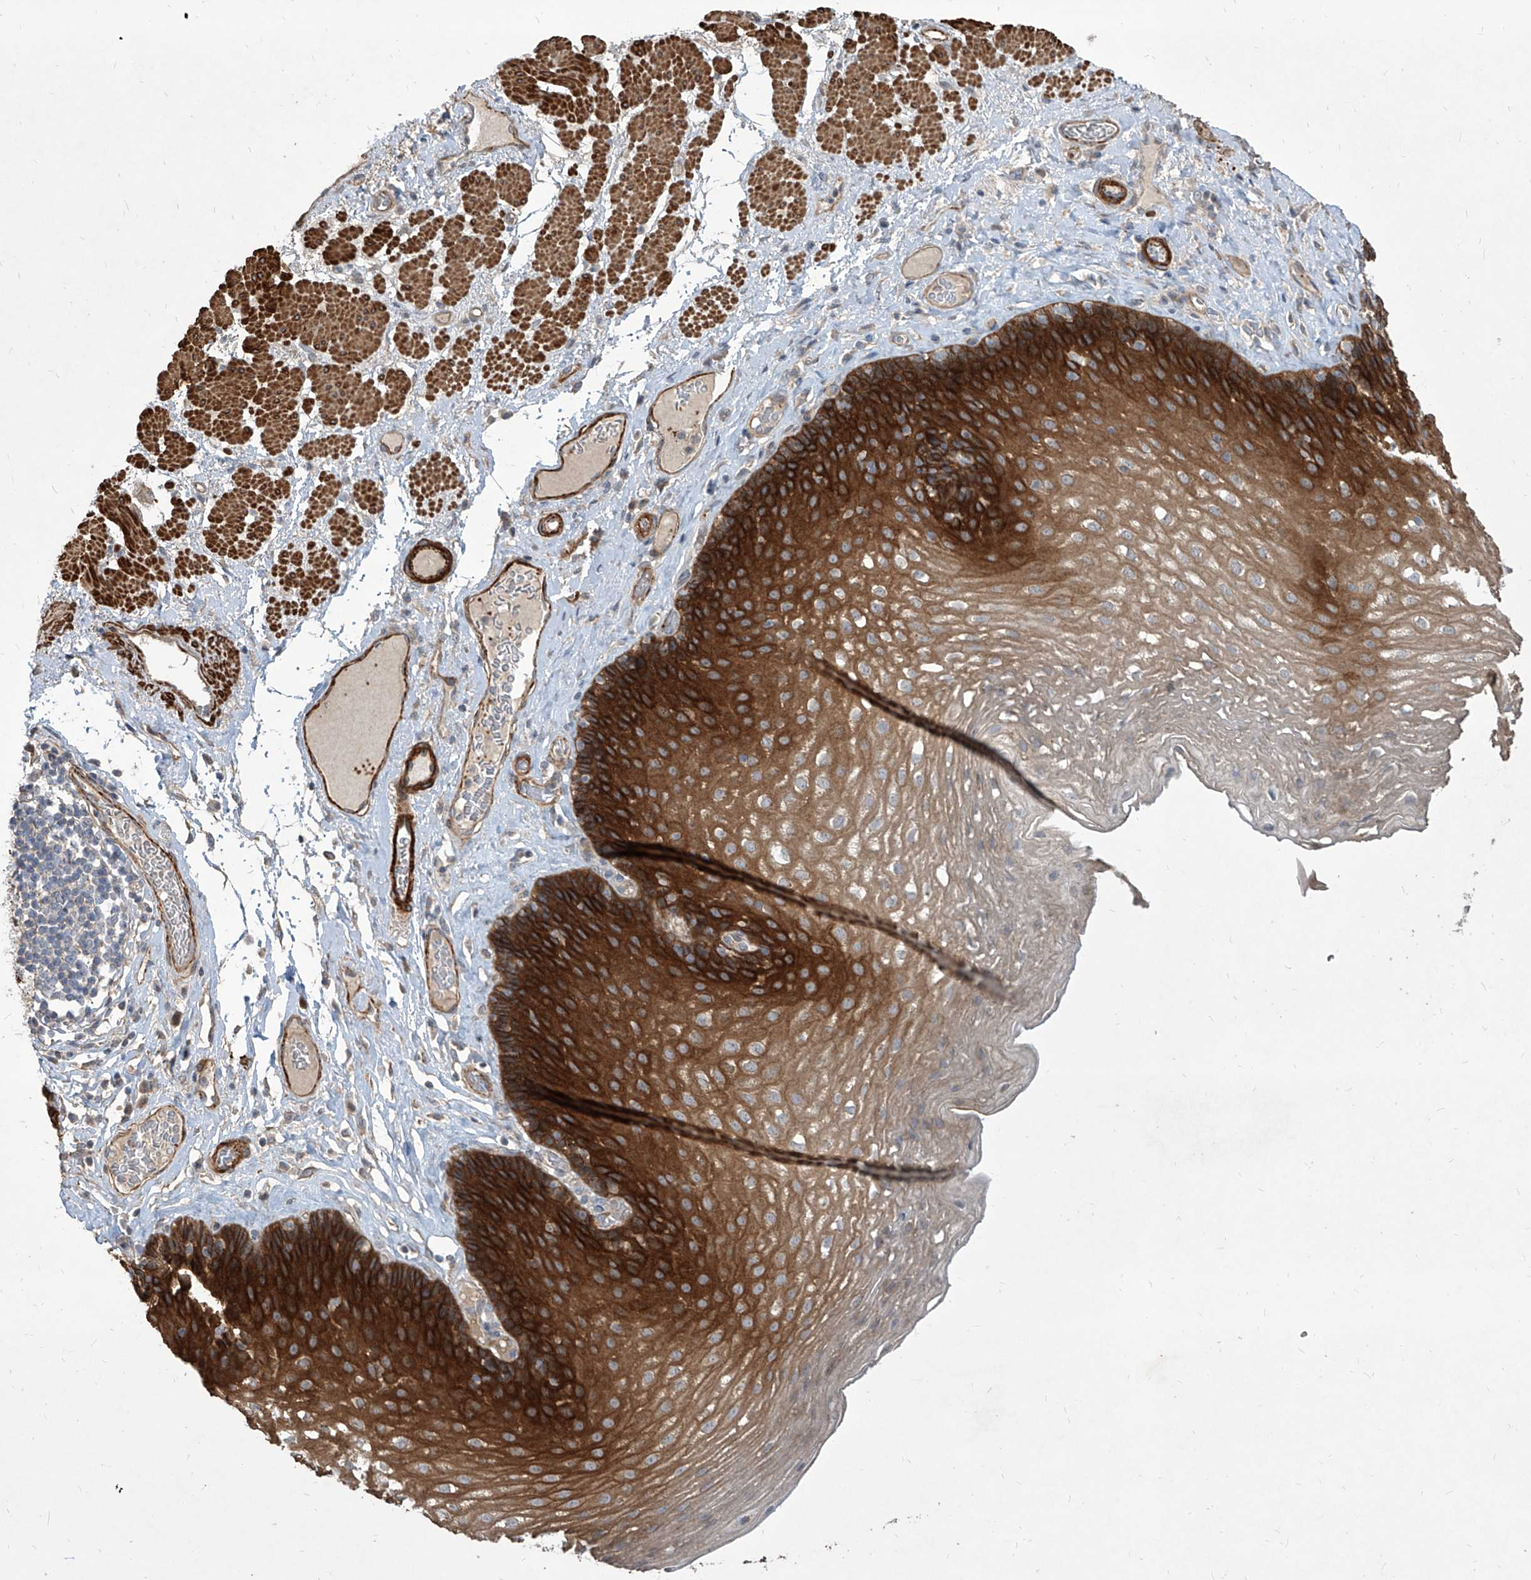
{"staining": {"intensity": "strong", "quantity": ">75%", "location": "cytoplasmic/membranous"}, "tissue": "esophagus", "cell_type": "Squamous epithelial cells", "image_type": "normal", "snomed": [{"axis": "morphology", "description": "Normal tissue, NOS"}, {"axis": "topography", "description": "Esophagus"}], "caption": "Immunohistochemical staining of unremarkable human esophagus demonstrates >75% levels of strong cytoplasmic/membranous protein positivity in approximately >75% of squamous epithelial cells. (Brightfield microscopy of DAB IHC at high magnification).", "gene": "FAM83B", "patient": {"sex": "female", "age": 66}}